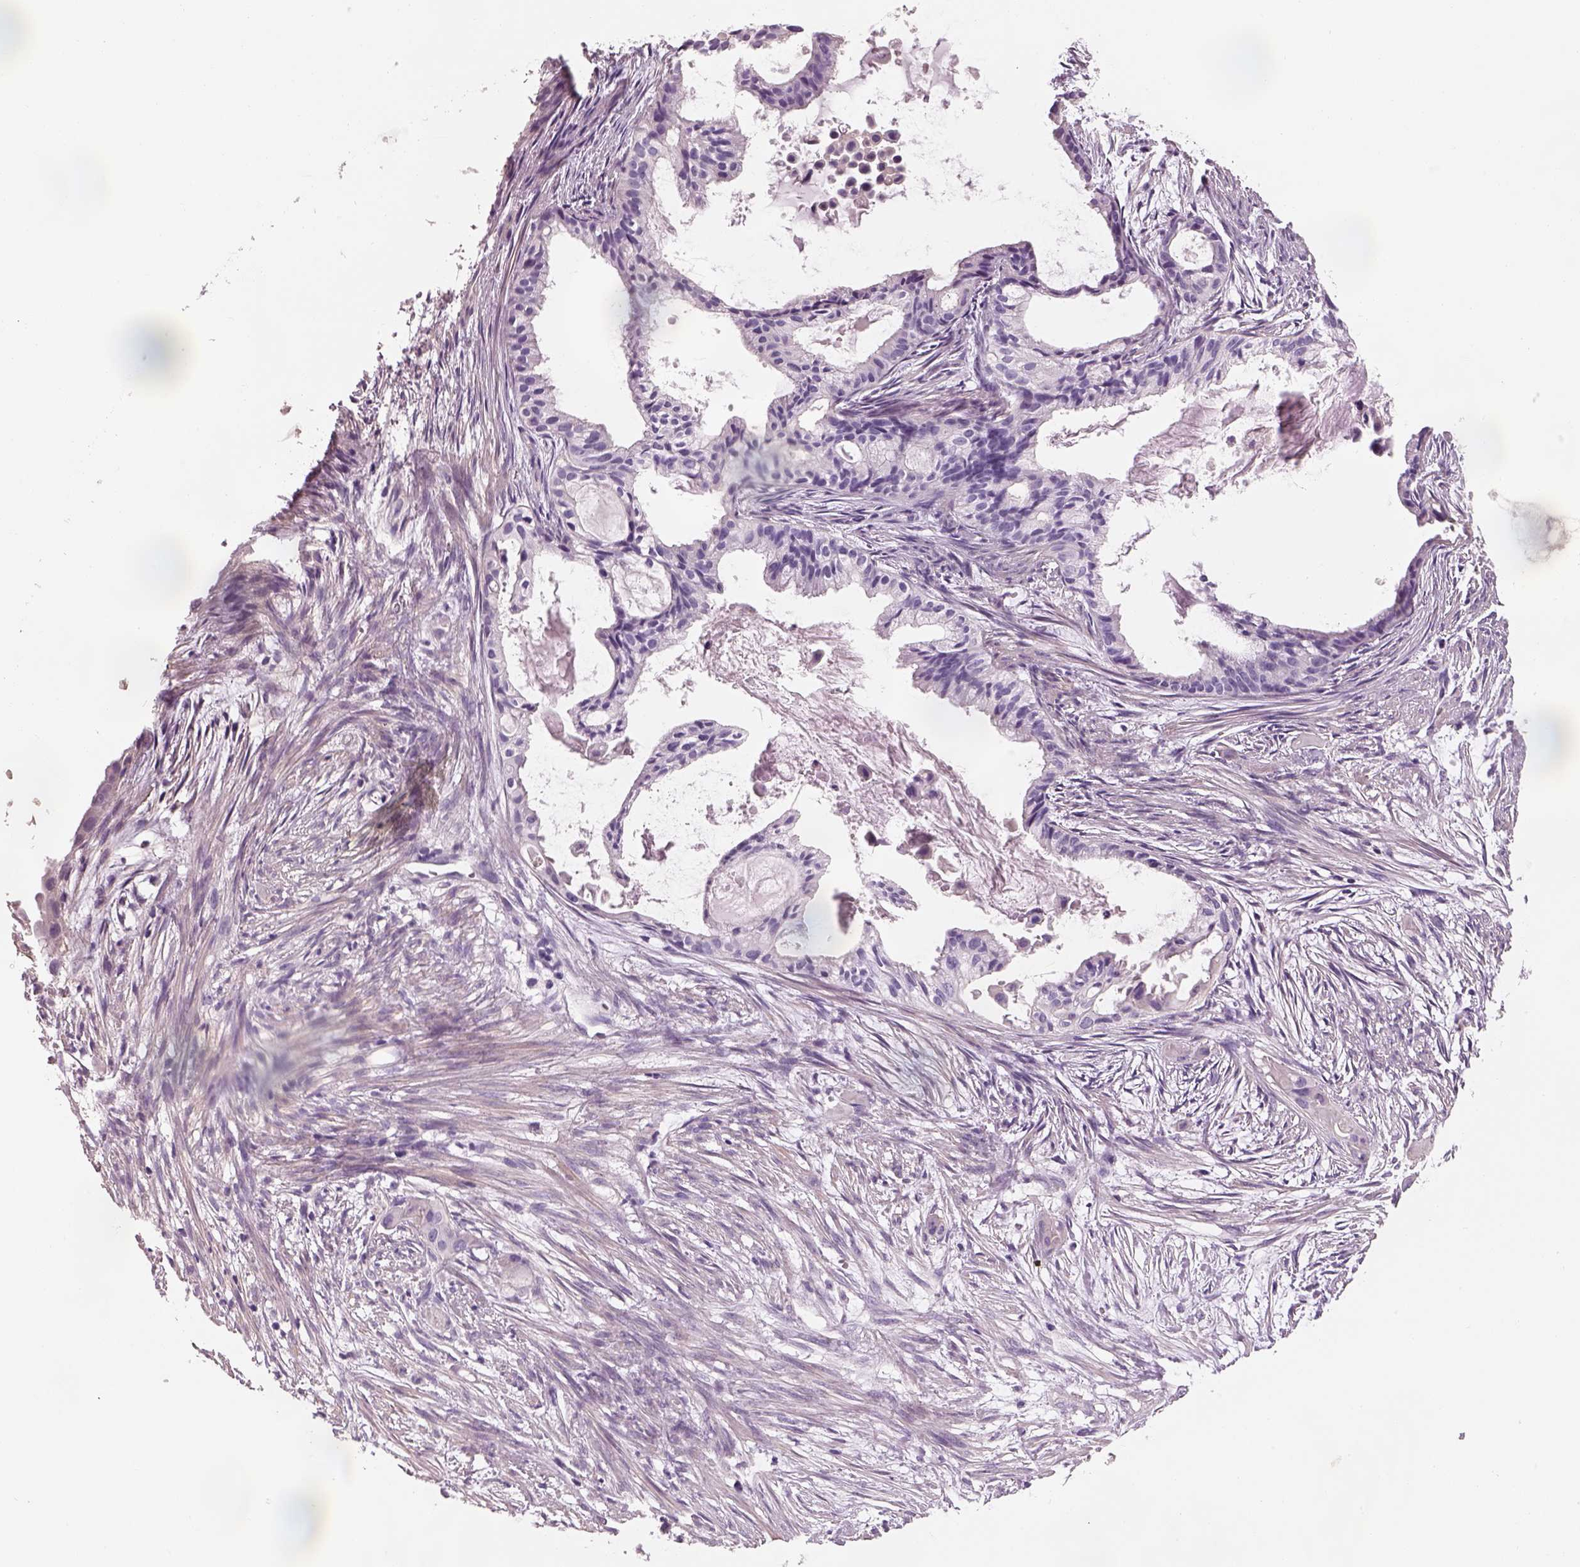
{"staining": {"intensity": "negative", "quantity": "none", "location": "none"}, "tissue": "endometrial cancer", "cell_type": "Tumor cells", "image_type": "cancer", "snomed": [{"axis": "morphology", "description": "Adenocarcinoma, NOS"}, {"axis": "topography", "description": "Endometrium"}], "caption": "Immunohistochemical staining of human endometrial cancer (adenocarcinoma) demonstrates no significant staining in tumor cells.", "gene": "OTUD6A", "patient": {"sex": "female", "age": 86}}